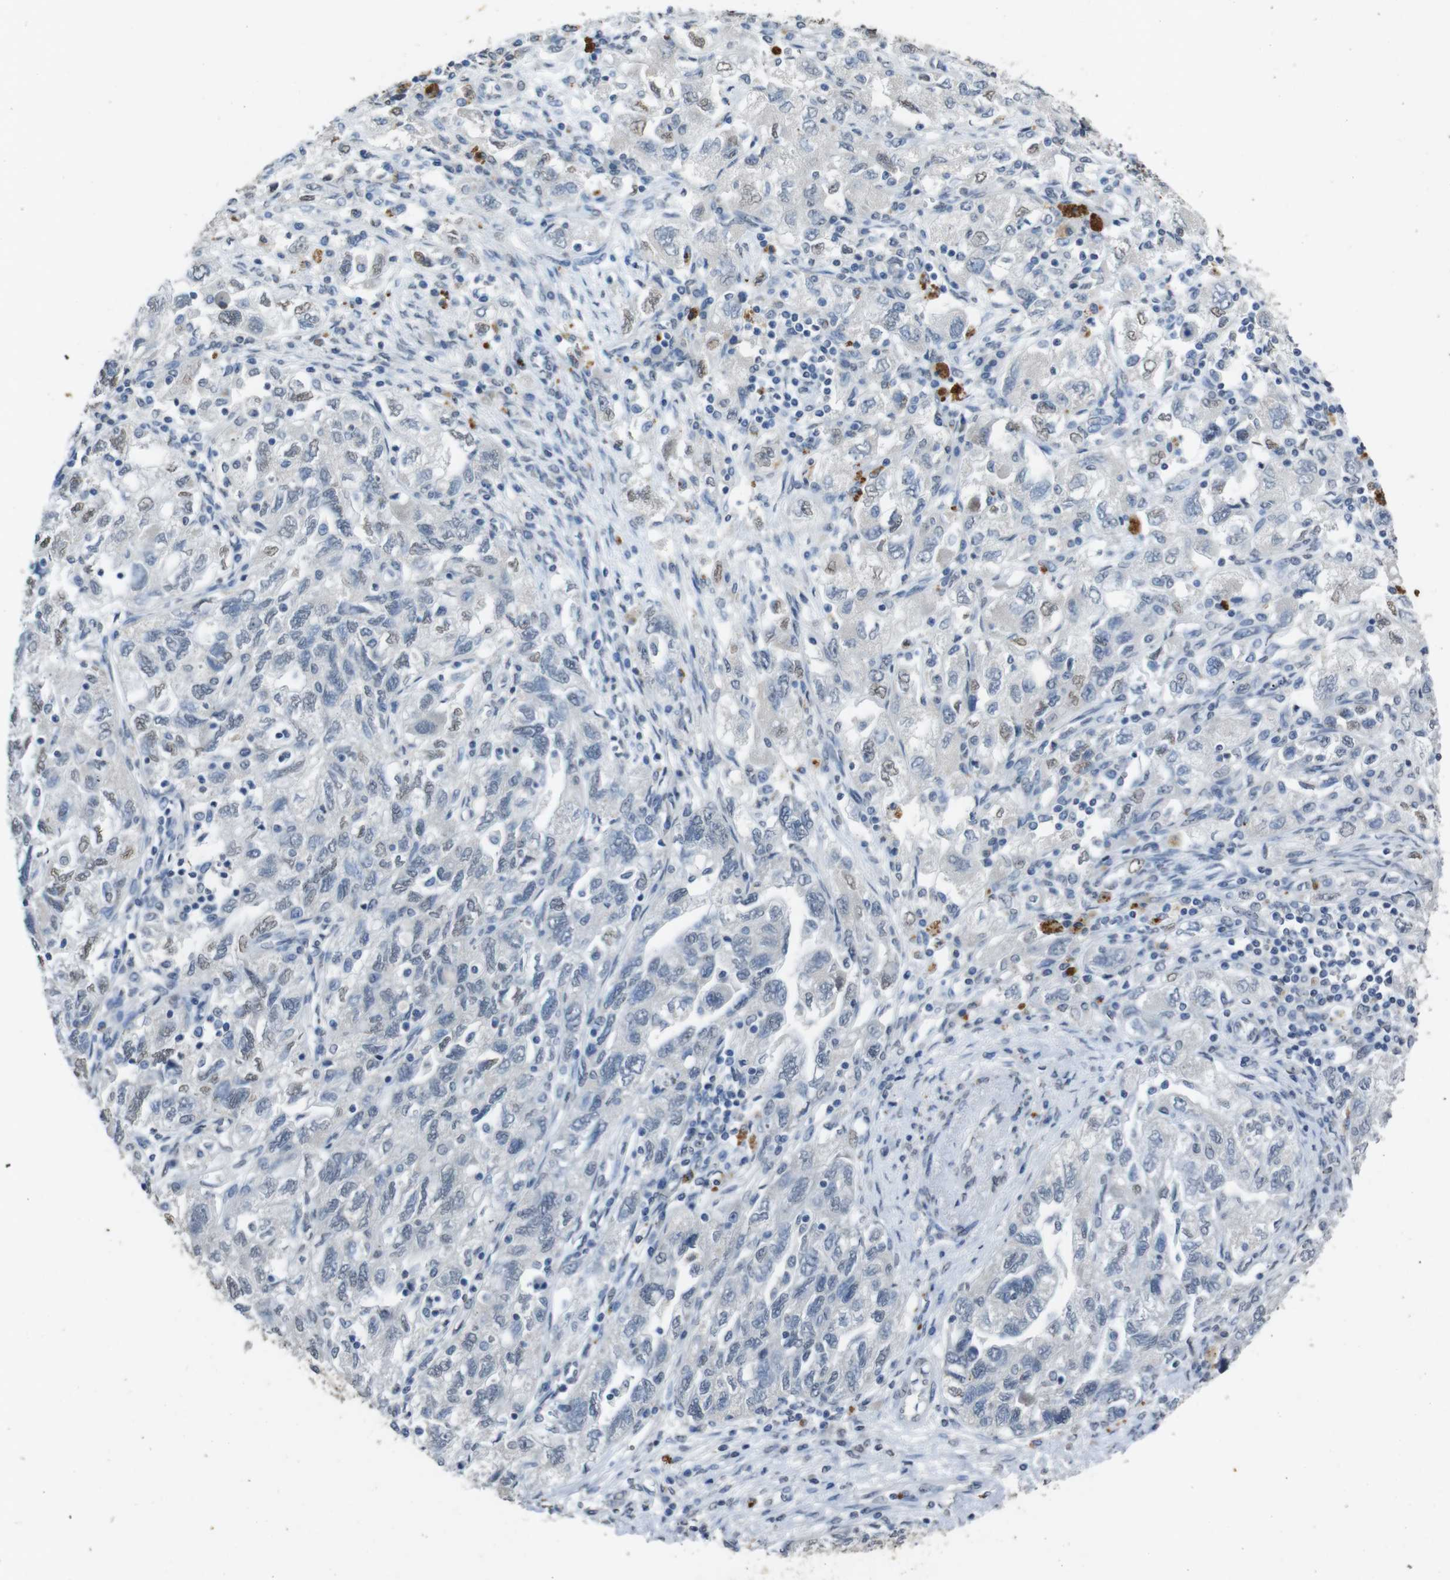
{"staining": {"intensity": "negative", "quantity": "none", "location": "none"}, "tissue": "ovarian cancer", "cell_type": "Tumor cells", "image_type": "cancer", "snomed": [{"axis": "morphology", "description": "Carcinoma, NOS"}, {"axis": "morphology", "description": "Cystadenocarcinoma, serous, NOS"}, {"axis": "topography", "description": "Ovary"}], "caption": "A high-resolution image shows immunohistochemistry staining of serous cystadenocarcinoma (ovarian), which displays no significant expression in tumor cells. The staining was performed using DAB (3,3'-diaminobenzidine) to visualize the protein expression in brown, while the nuclei were stained in blue with hematoxylin (Magnification: 20x).", "gene": "STBD1", "patient": {"sex": "female", "age": 69}}